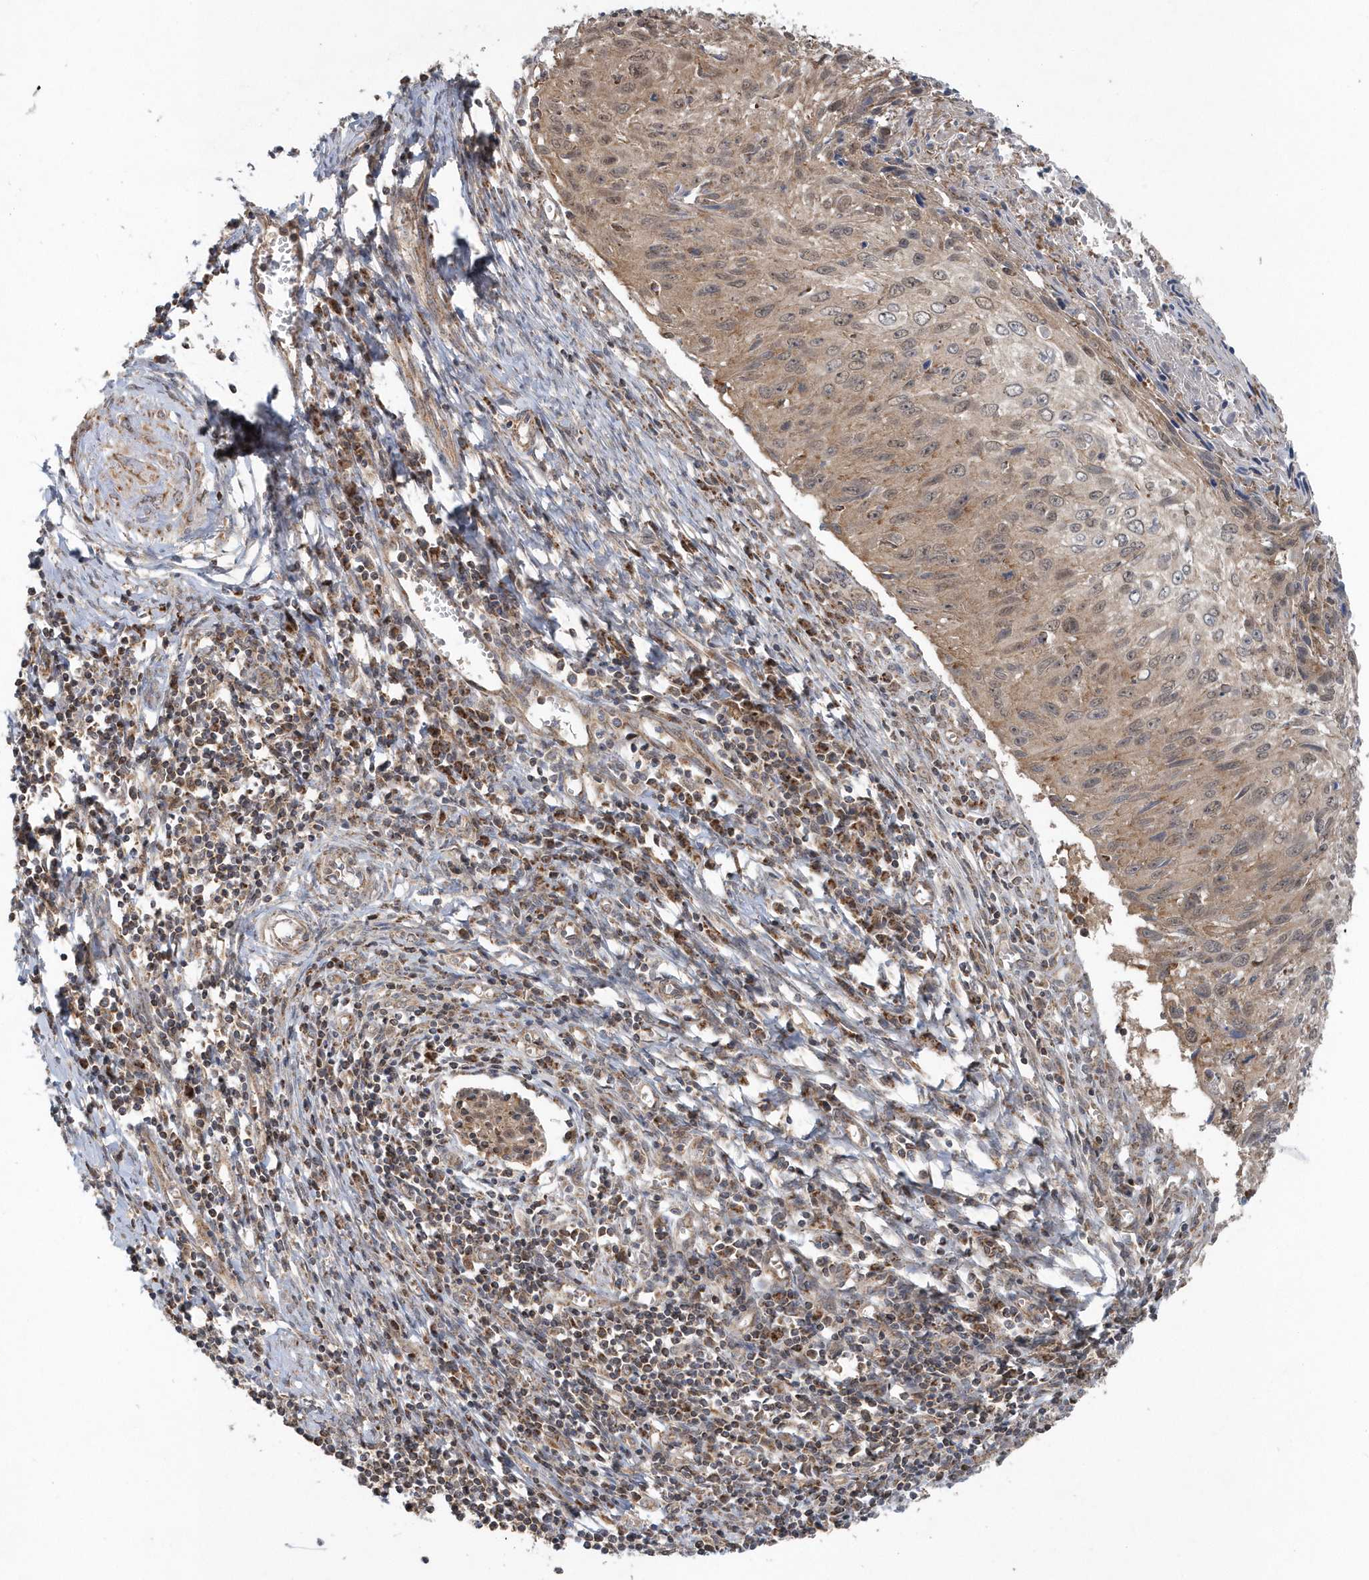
{"staining": {"intensity": "weak", "quantity": ">75%", "location": "cytoplasmic/membranous"}, "tissue": "cervical cancer", "cell_type": "Tumor cells", "image_type": "cancer", "snomed": [{"axis": "morphology", "description": "Squamous cell carcinoma, NOS"}, {"axis": "topography", "description": "Cervix"}], "caption": "Cervical cancer (squamous cell carcinoma) tissue reveals weak cytoplasmic/membranous expression in about >75% of tumor cells (Brightfield microscopy of DAB IHC at high magnification).", "gene": "PPP1R7", "patient": {"sex": "female", "age": 51}}